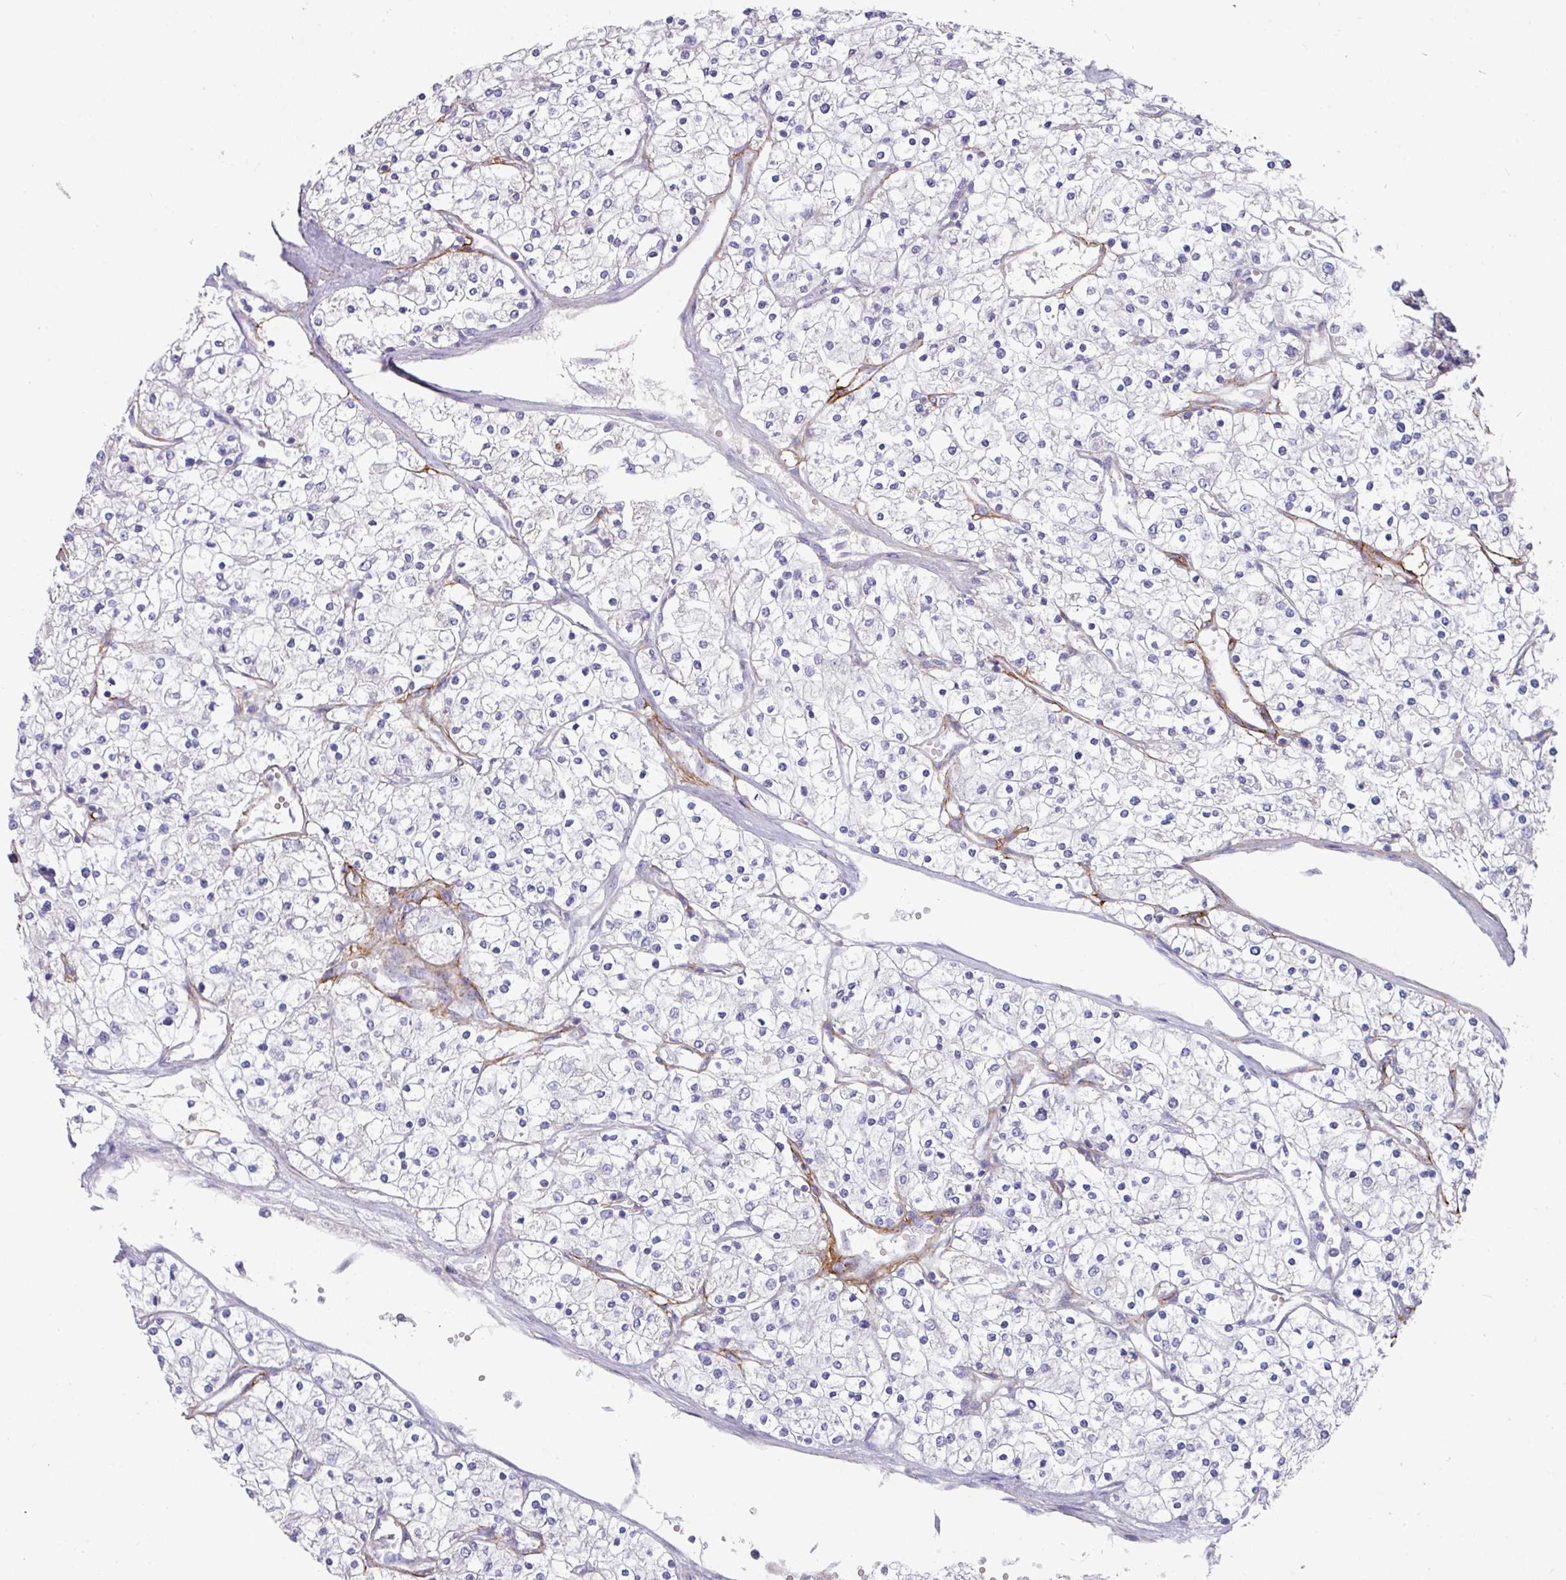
{"staining": {"intensity": "negative", "quantity": "none", "location": "none"}, "tissue": "renal cancer", "cell_type": "Tumor cells", "image_type": "cancer", "snomed": [{"axis": "morphology", "description": "Adenocarcinoma, NOS"}, {"axis": "topography", "description": "Kidney"}], "caption": "Tumor cells are negative for brown protein staining in renal cancer (adenocarcinoma).", "gene": "IL4R", "patient": {"sex": "male", "age": 80}}